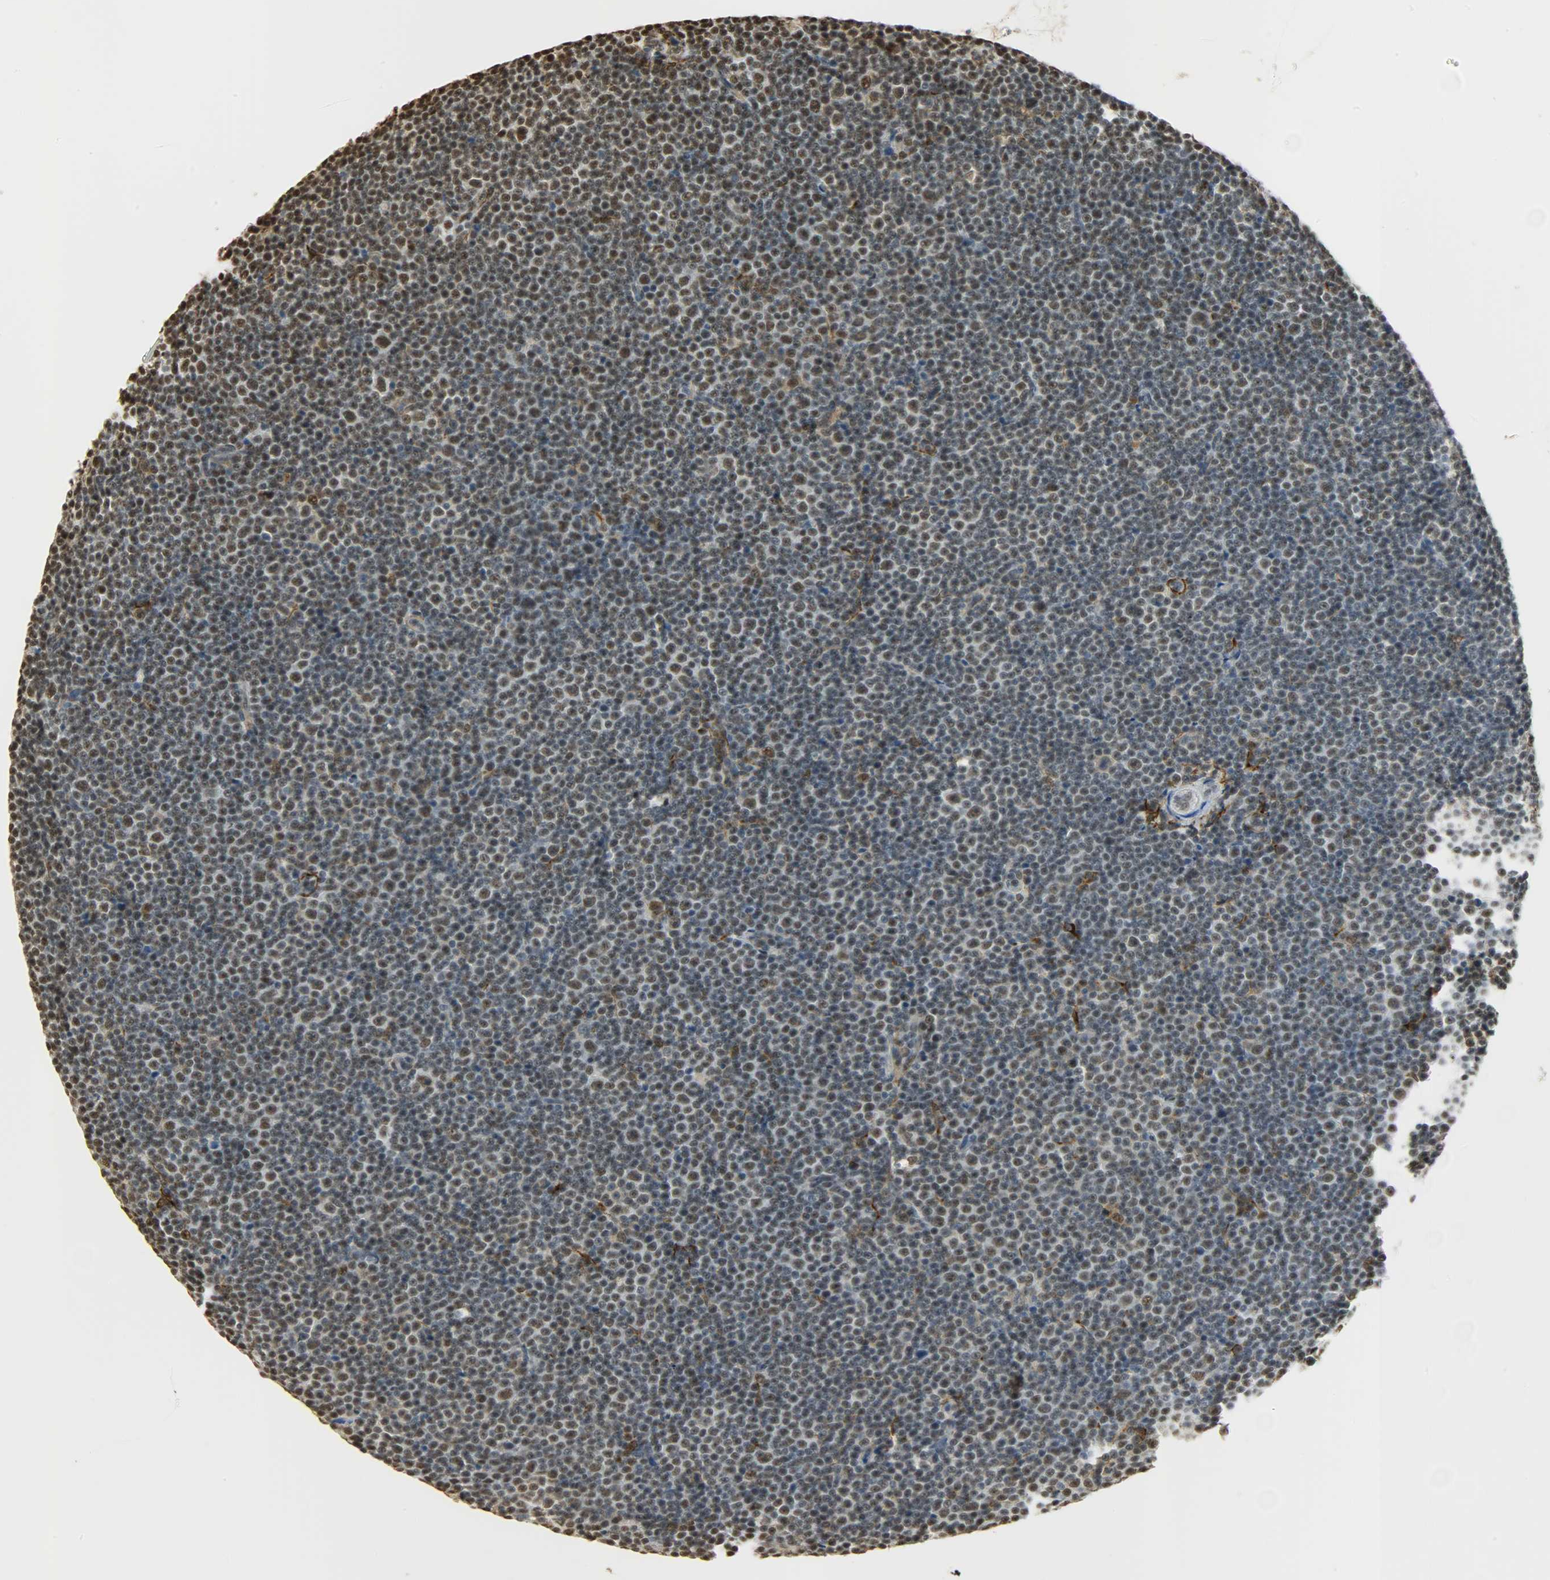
{"staining": {"intensity": "moderate", "quantity": "<25%", "location": "nuclear"}, "tissue": "lymphoma", "cell_type": "Tumor cells", "image_type": "cancer", "snomed": [{"axis": "morphology", "description": "Malignant lymphoma, non-Hodgkin's type, Low grade"}, {"axis": "topography", "description": "Lymph node"}], "caption": "Malignant lymphoma, non-Hodgkin's type (low-grade) stained with a brown dye exhibits moderate nuclear positive expression in approximately <25% of tumor cells.", "gene": "NGFR", "patient": {"sex": "female", "age": 67}}